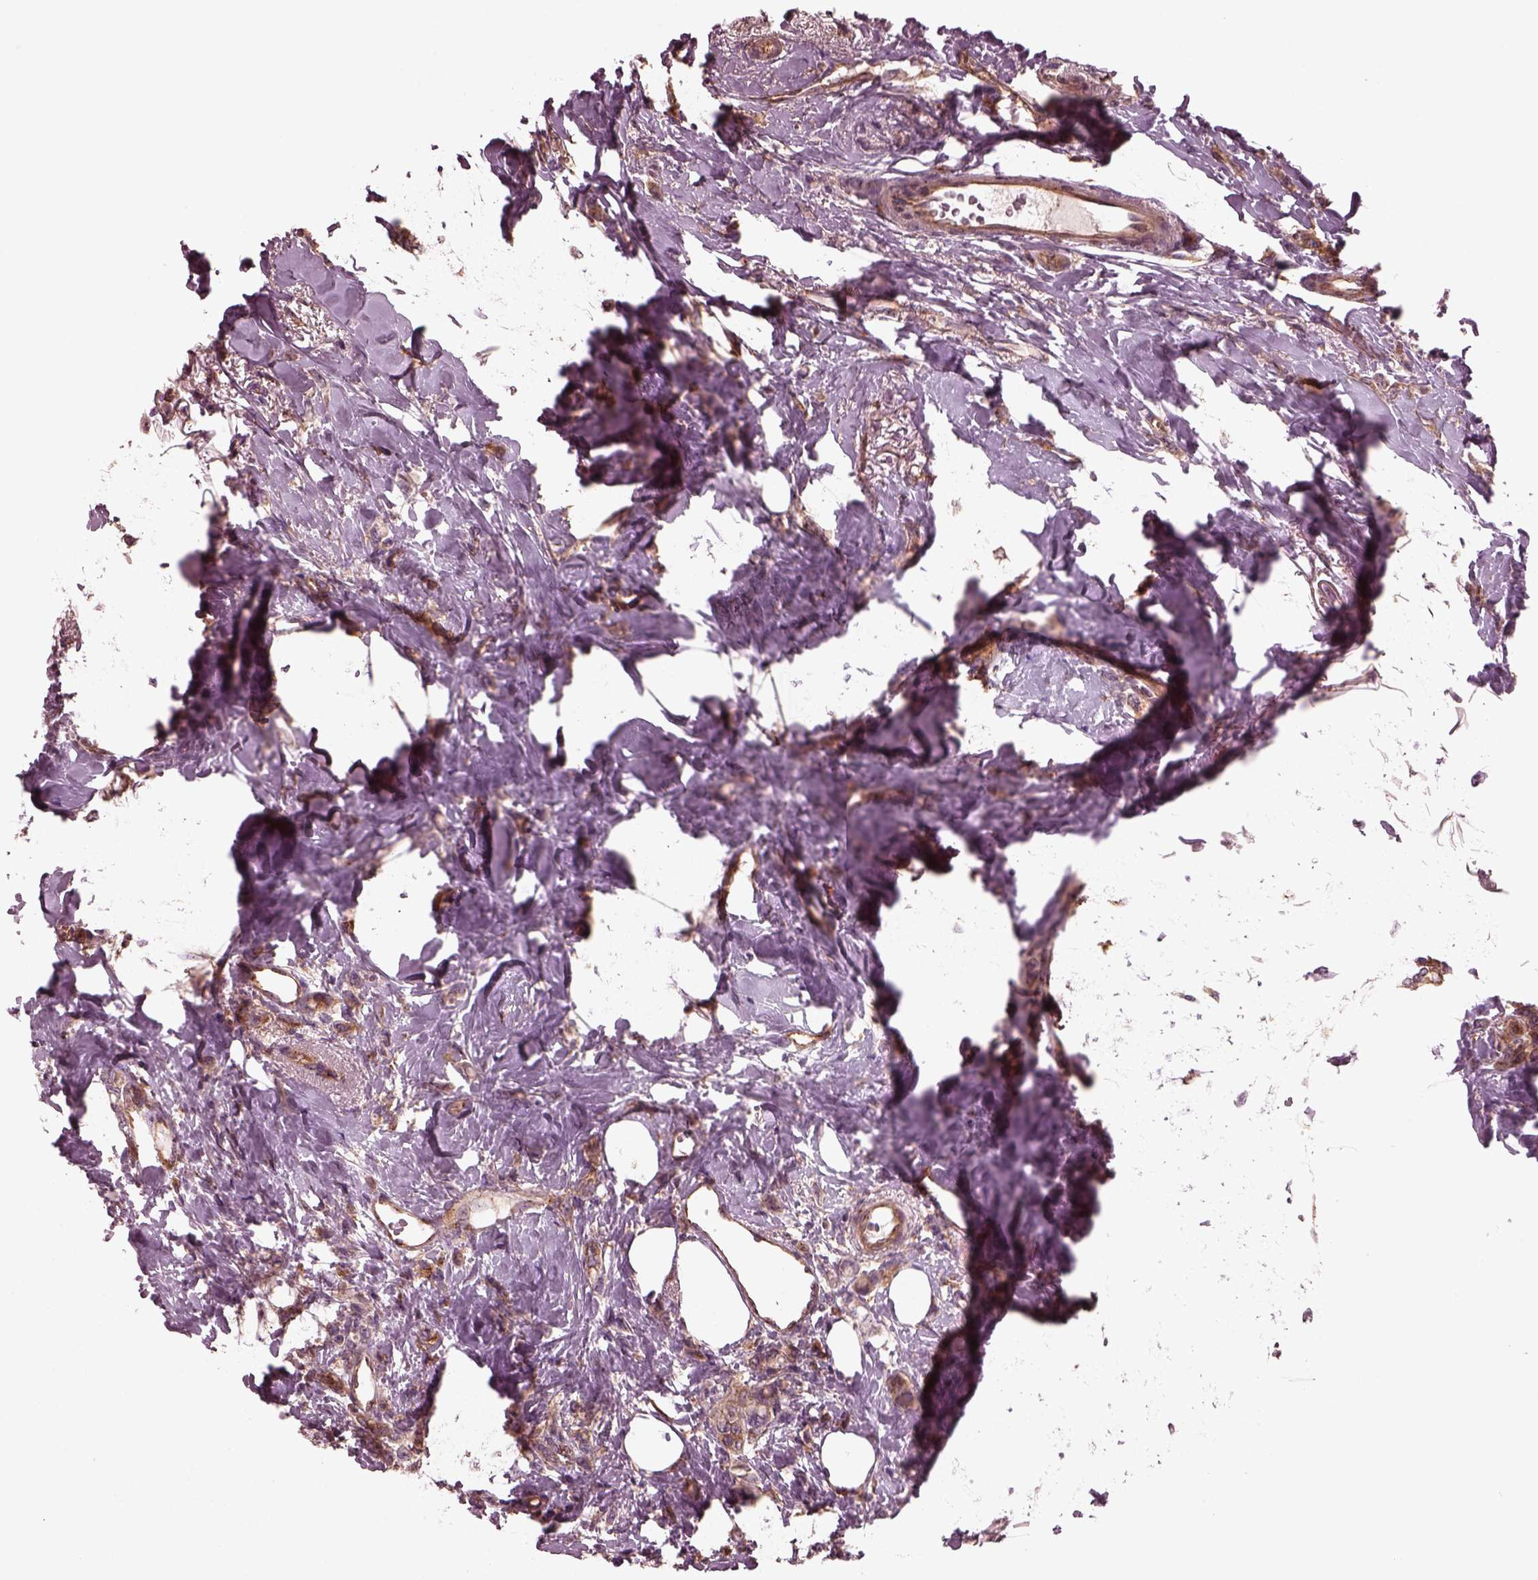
{"staining": {"intensity": "moderate", "quantity": ">75%", "location": "cytoplasmic/membranous"}, "tissue": "breast cancer", "cell_type": "Tumor cells", "image_type": "cancer", "snomed": [{"axis": "morphology", "description": "Lobular carcinoma"}, {"axis": "topography", "description": "Breast"}], "caption": "This is a histology image of IHC staining of breast cancer, which shows moderate positivity in the cytoplasmic/membranous of tumor cells.", "gene": "TUBG1", "patient": {"sex": "female", "age": 66}}